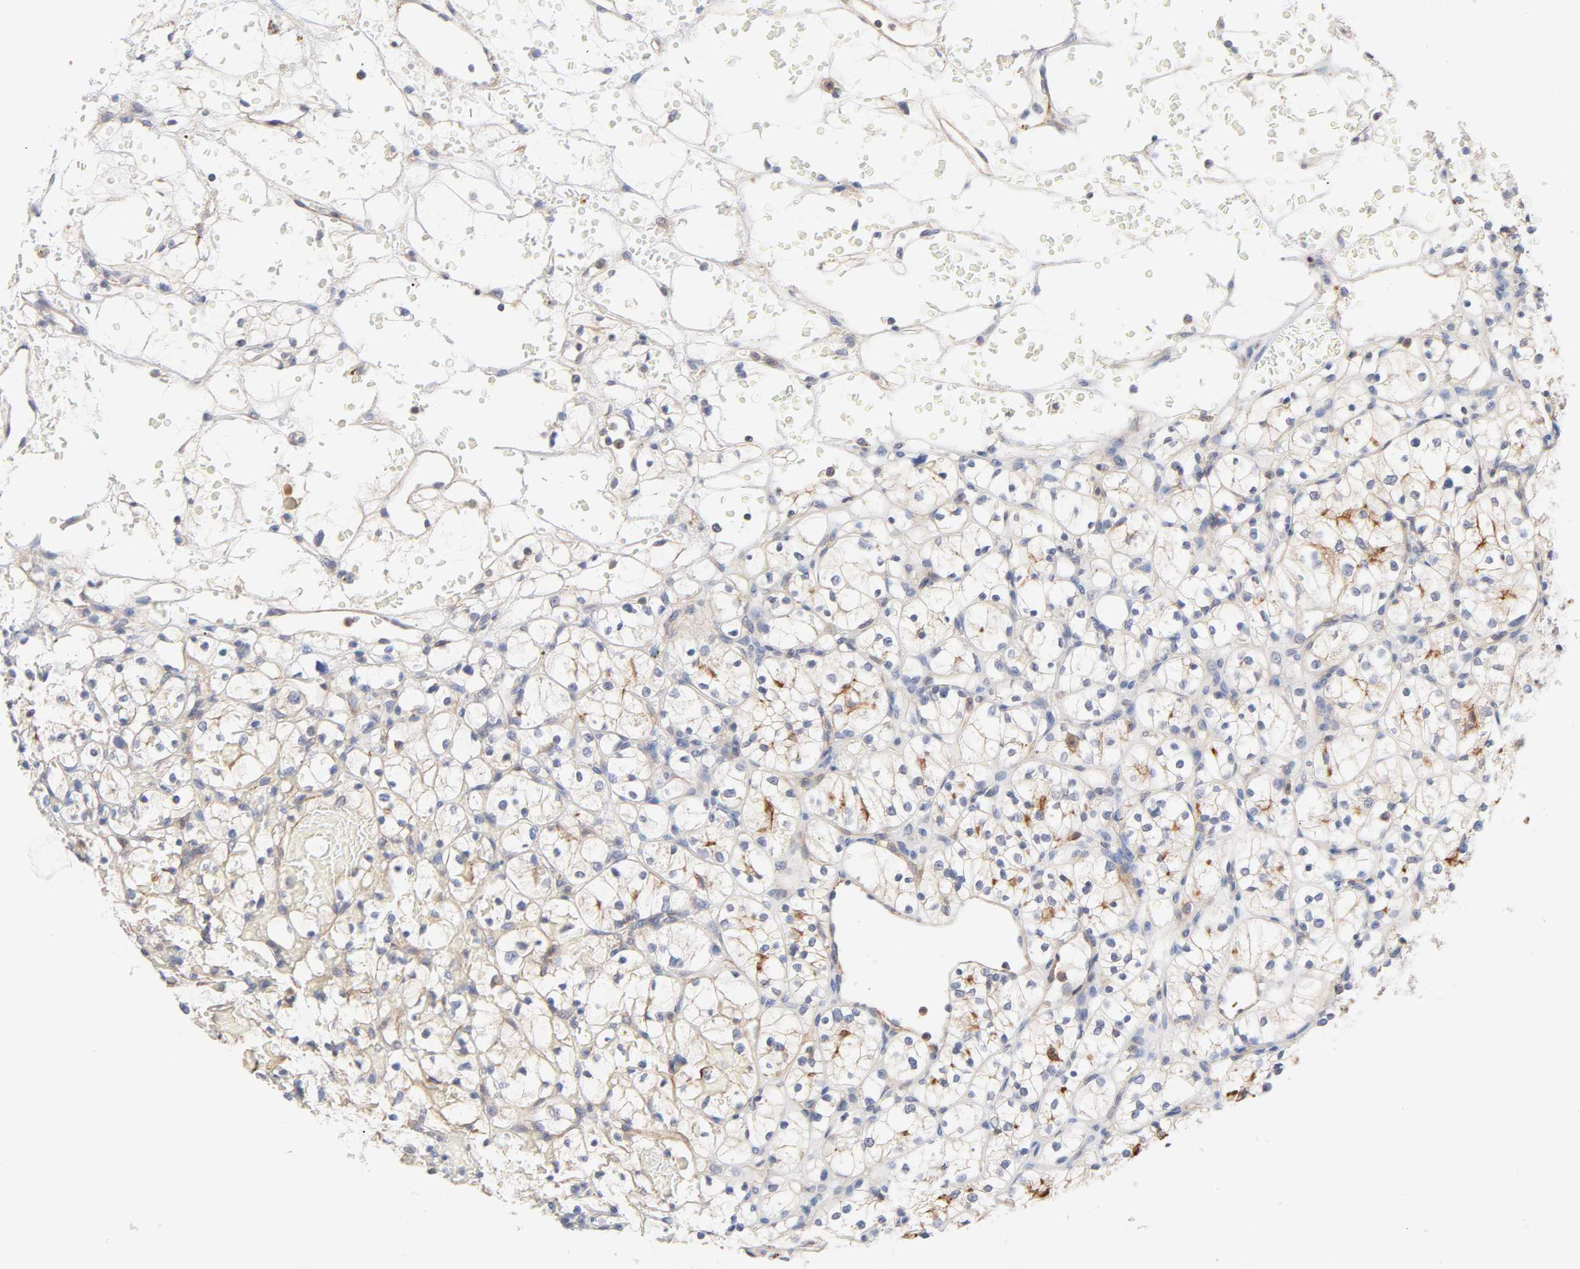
{"staining": {"intensity": "moderate", "quantity": "25%-75%", "location": "cytoplasmic/membranous"}, "tissue": "renal cancer", "cell_type": "Tumor cells", "image_type": "cancer", "snomed": [{"axis": "morphology", "description": "Adenocarcinoma, NOS"}, {"axis": "topography", "description": "Kidney"}], "caption": "Immunohistochemical staining of renal cancer displays moderate cytoplasmic/membranous protein staining in about 25%-75% of tumor cells. Using DAB (3,3'-diaminobenzidine) (brown) and hematoxylin (blue) stains, captured at high magnification using brightfield microscopy.", "gene": "STRN3", "patient": {"sex": "female", "age": 60}}